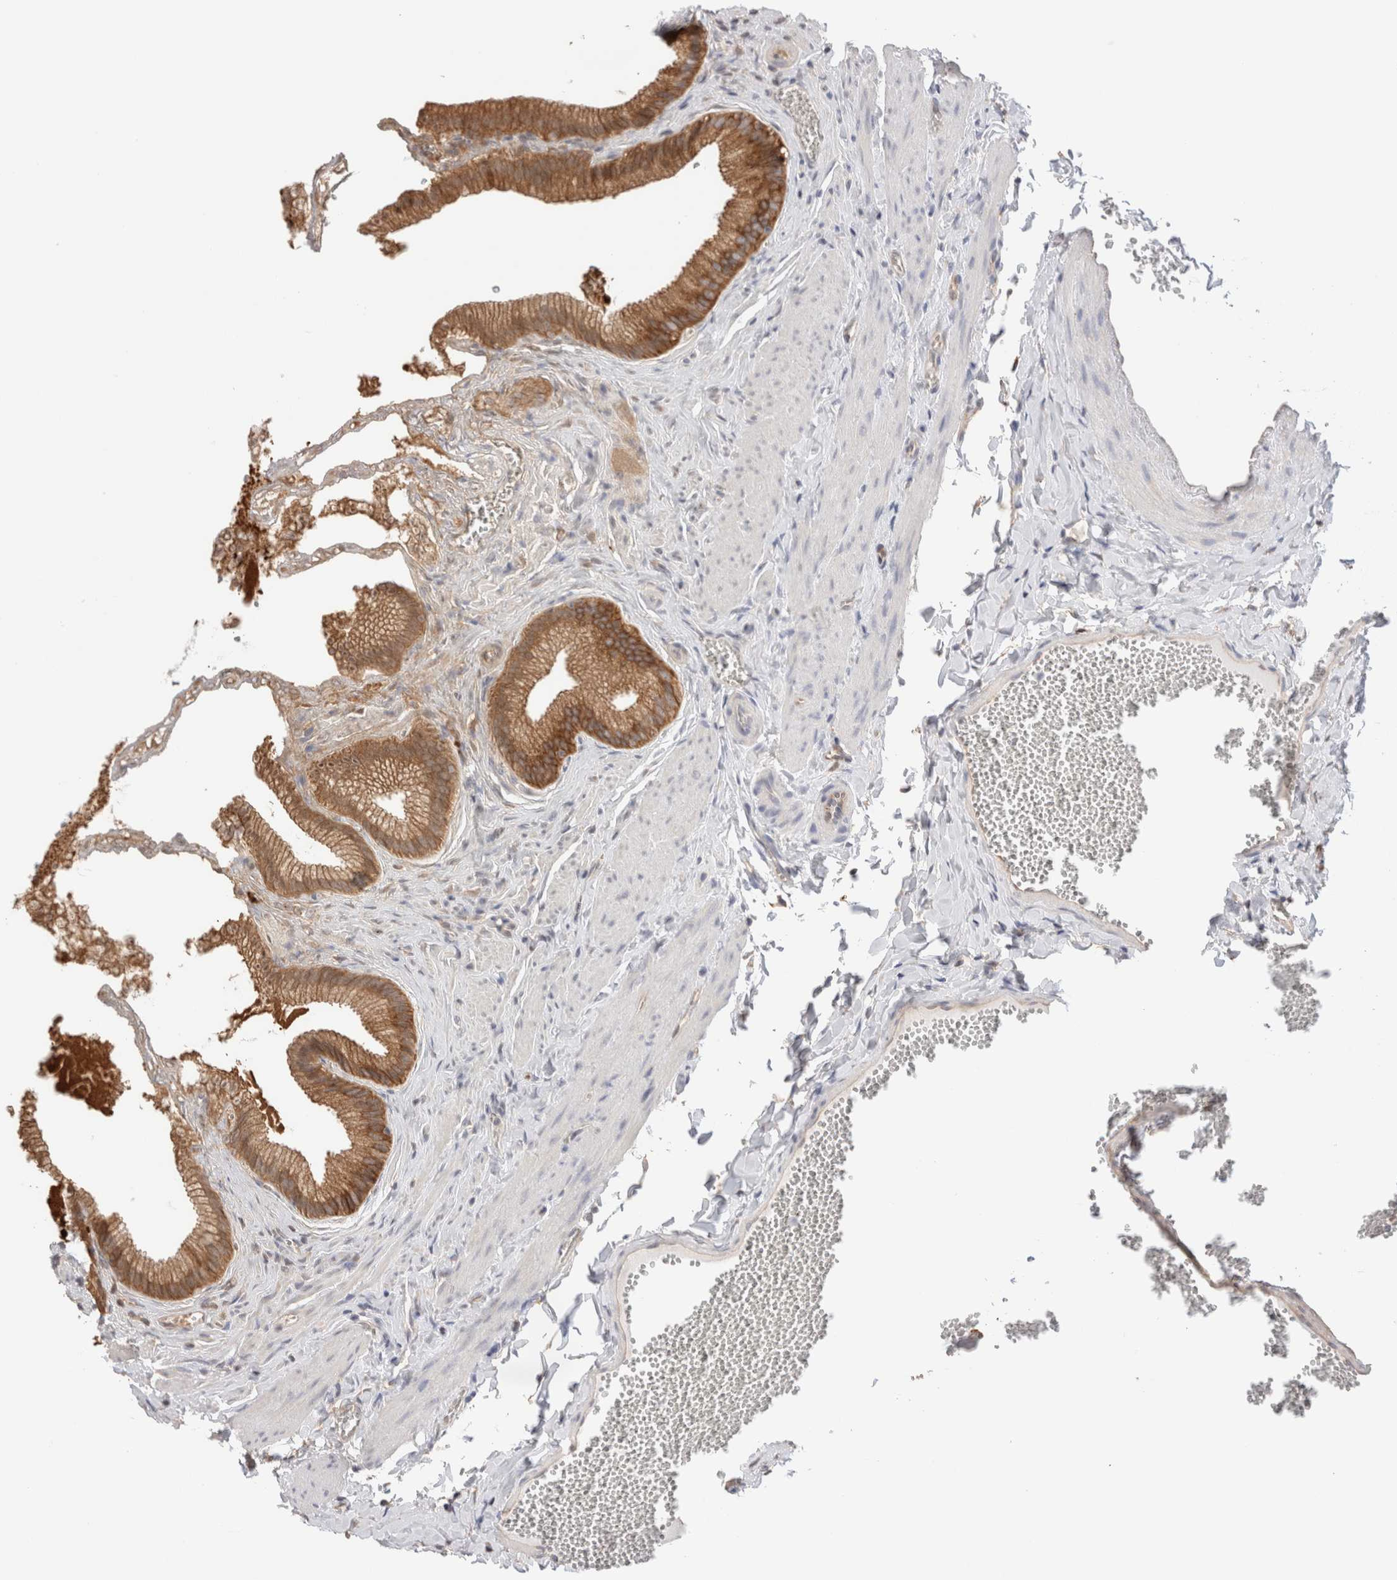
{"staining": {"intensity": "moderate", "quantity": ">75%", "location": "cytoplasmic/membranous"}, "tissue": "gallbladder", "cell_type": "Glandular cells", "image_type": "normal", "snomed": [{"axis": "morphology", "description": "Normal tissue, NOS"}, {"axis": "topography", "description": "Gallbladder"}], "caption": "Moderate cytoplasmic/membranous staining is present in approximately >75% of glandular cells in benign gallbladder. The protein is stained brown, and the nuclei are stained in blue (DAB IHC with brightfield microscopy, high magnification).", "gene": "CAPN2", "patient": {"sex": "male", "age": 38}}